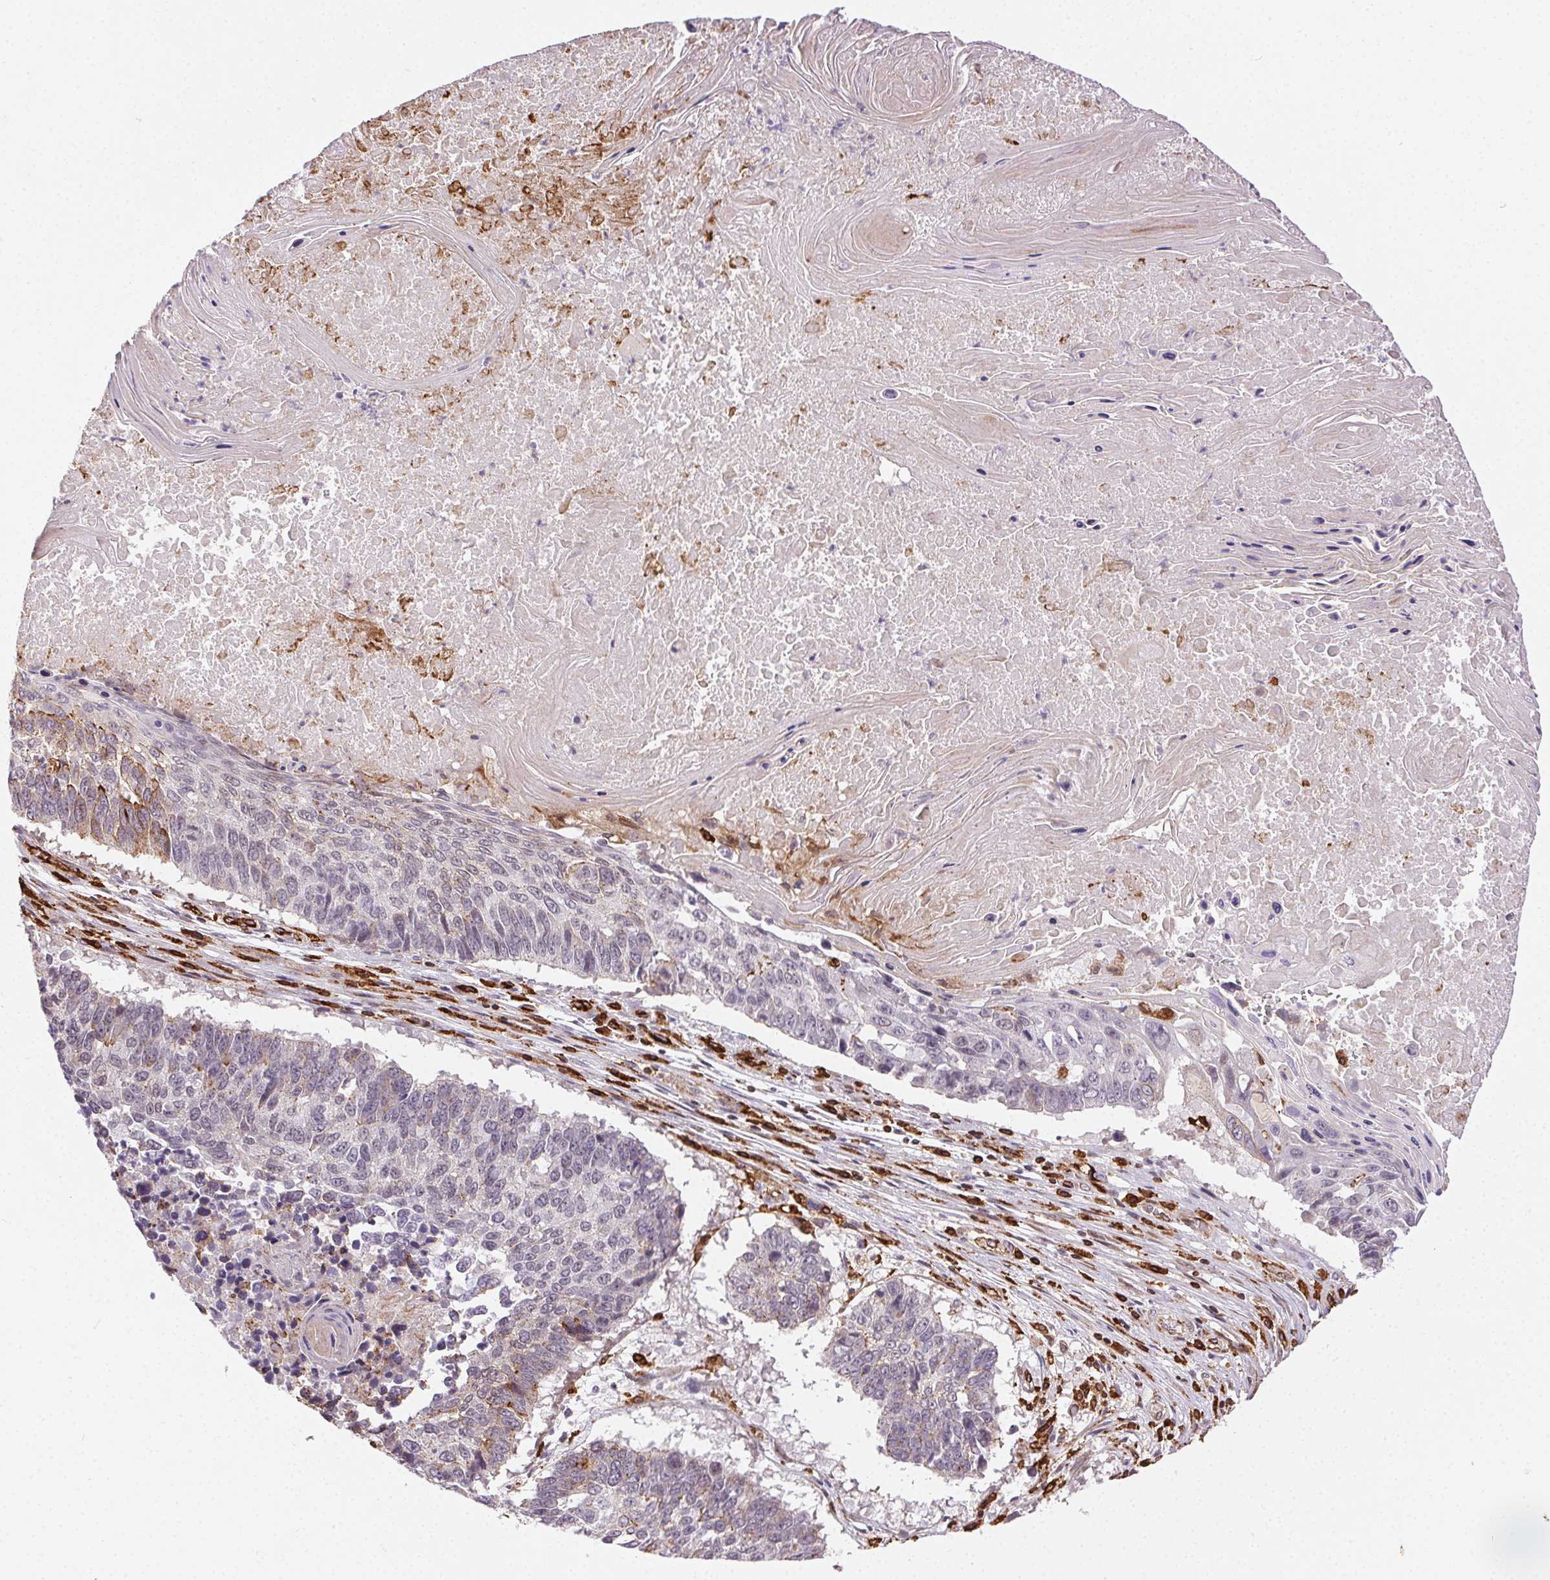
{"staining": {"intensity": "weak", "quantity": "<25%", "location": "cytoplasmic/membranous"}, "tissue": "lung cancer", "cell_type": "Tumor cells", "image_type": "cancer", "snomed": [{"axis": "morphology", "description": "Squamous cell carcinoma, NOS"}, {"axis": "topography", "description": "Lung"}], "caption": "Immunohistochemistry histopathology image of neoplastic tissue: human lung cancer stained with DAB (3,3'-diaminobenzidine) exhibits no significant protein expression in tumor cells.", "gene": "RNASET2", "patient": {"sex": "male", "age": 73}}